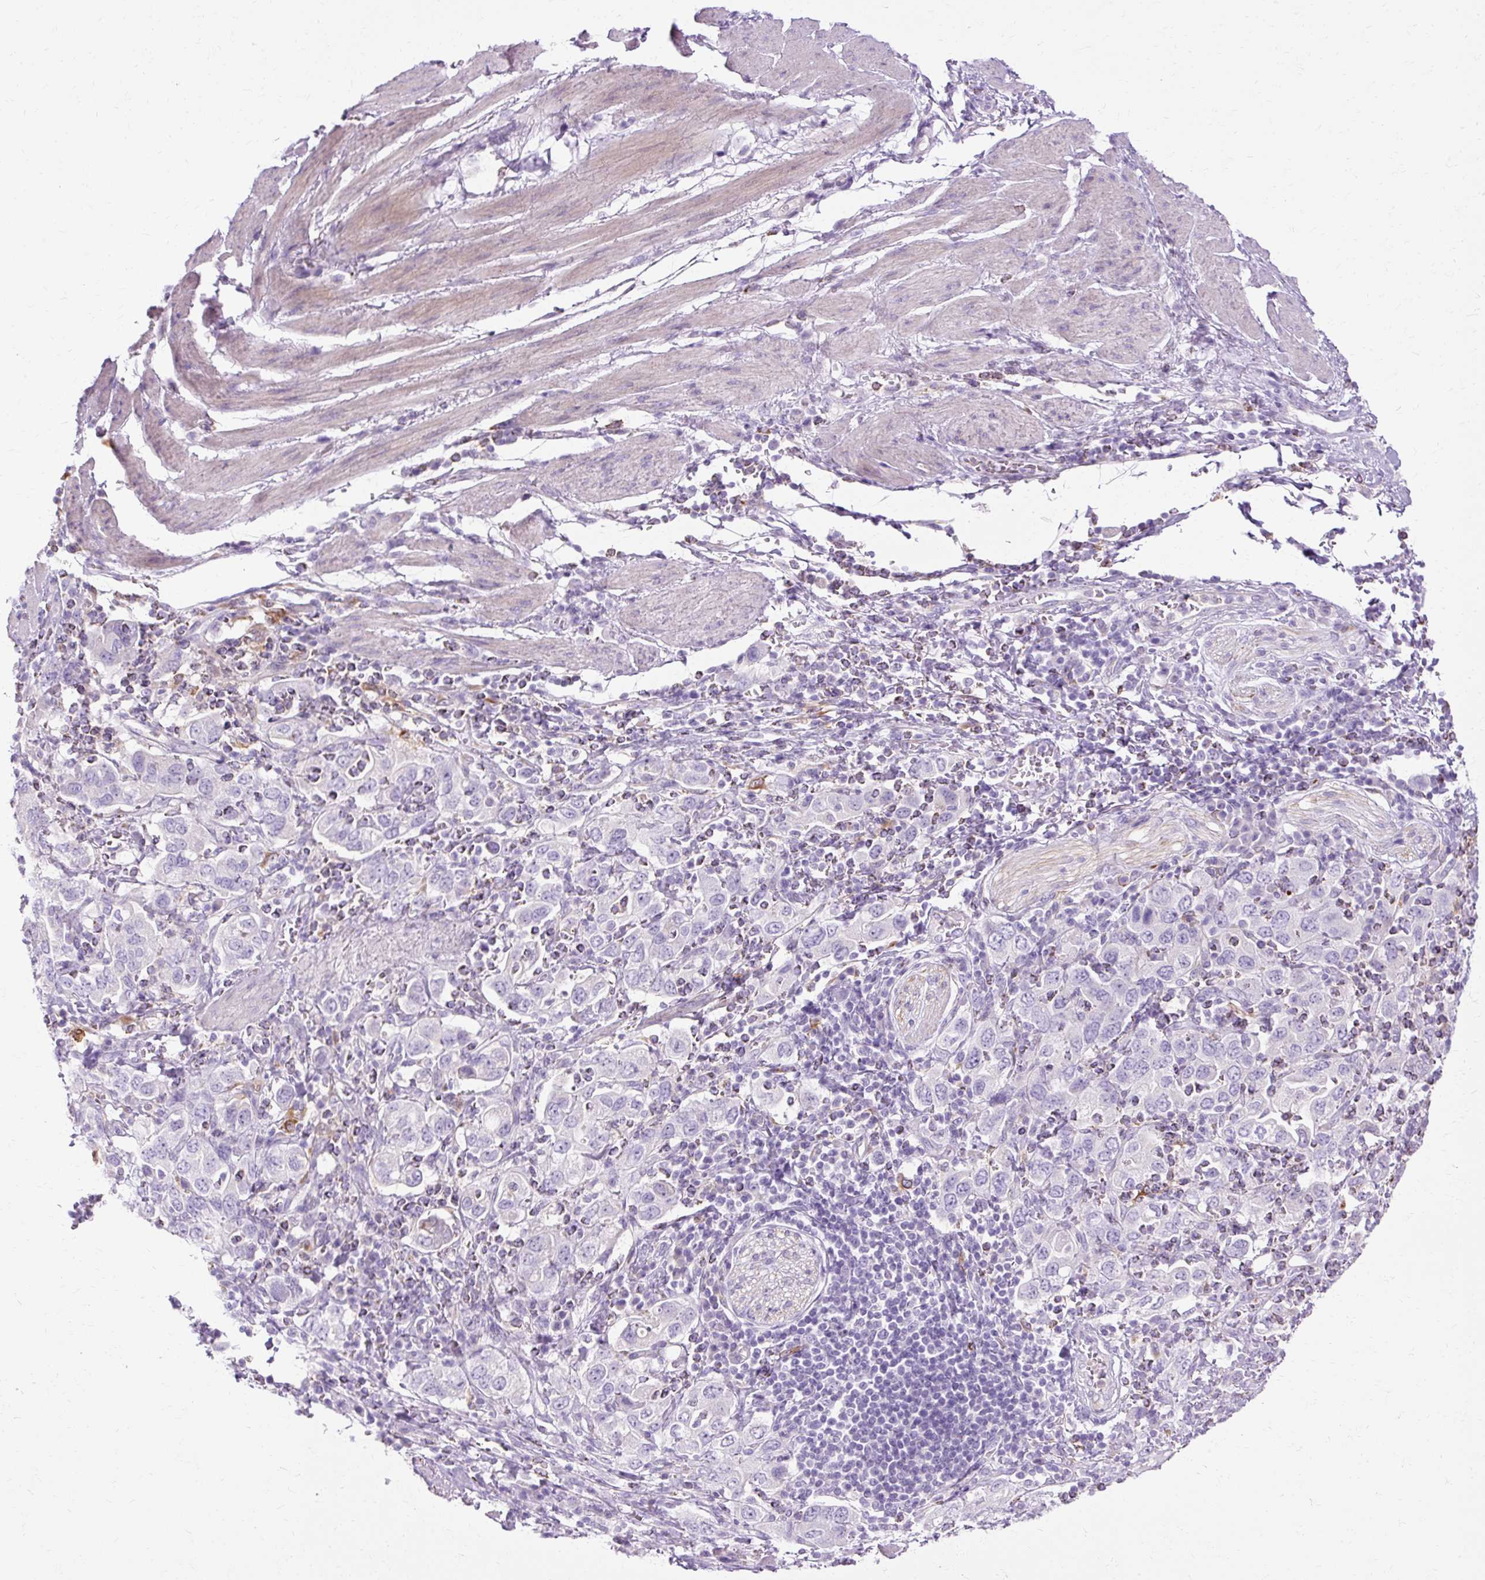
{"staining": {"intensity": "negative", "quantity": "none", "location": "none"}, "tissue": "stomach cancer", "cell_type": "Tumor cells", "image_type": "cancer", "snomed": [{"axis": "morphology", "description": "Adenocarcinoma, NOS"}, {"axis": "topography", "description": "Stomach, upper"}, {"axis": "topography", "description": "Stomach"}], "caption": "DAB immunohistochemical staining of human stomach cancer shows no significant positivity in tumor cells. The staining is performed using DAB brown chromogen with nuclei counter-stained in using hematoxylin.", "gene": "HSD11B1", "patient": {"sex": "male", "age": 62}}